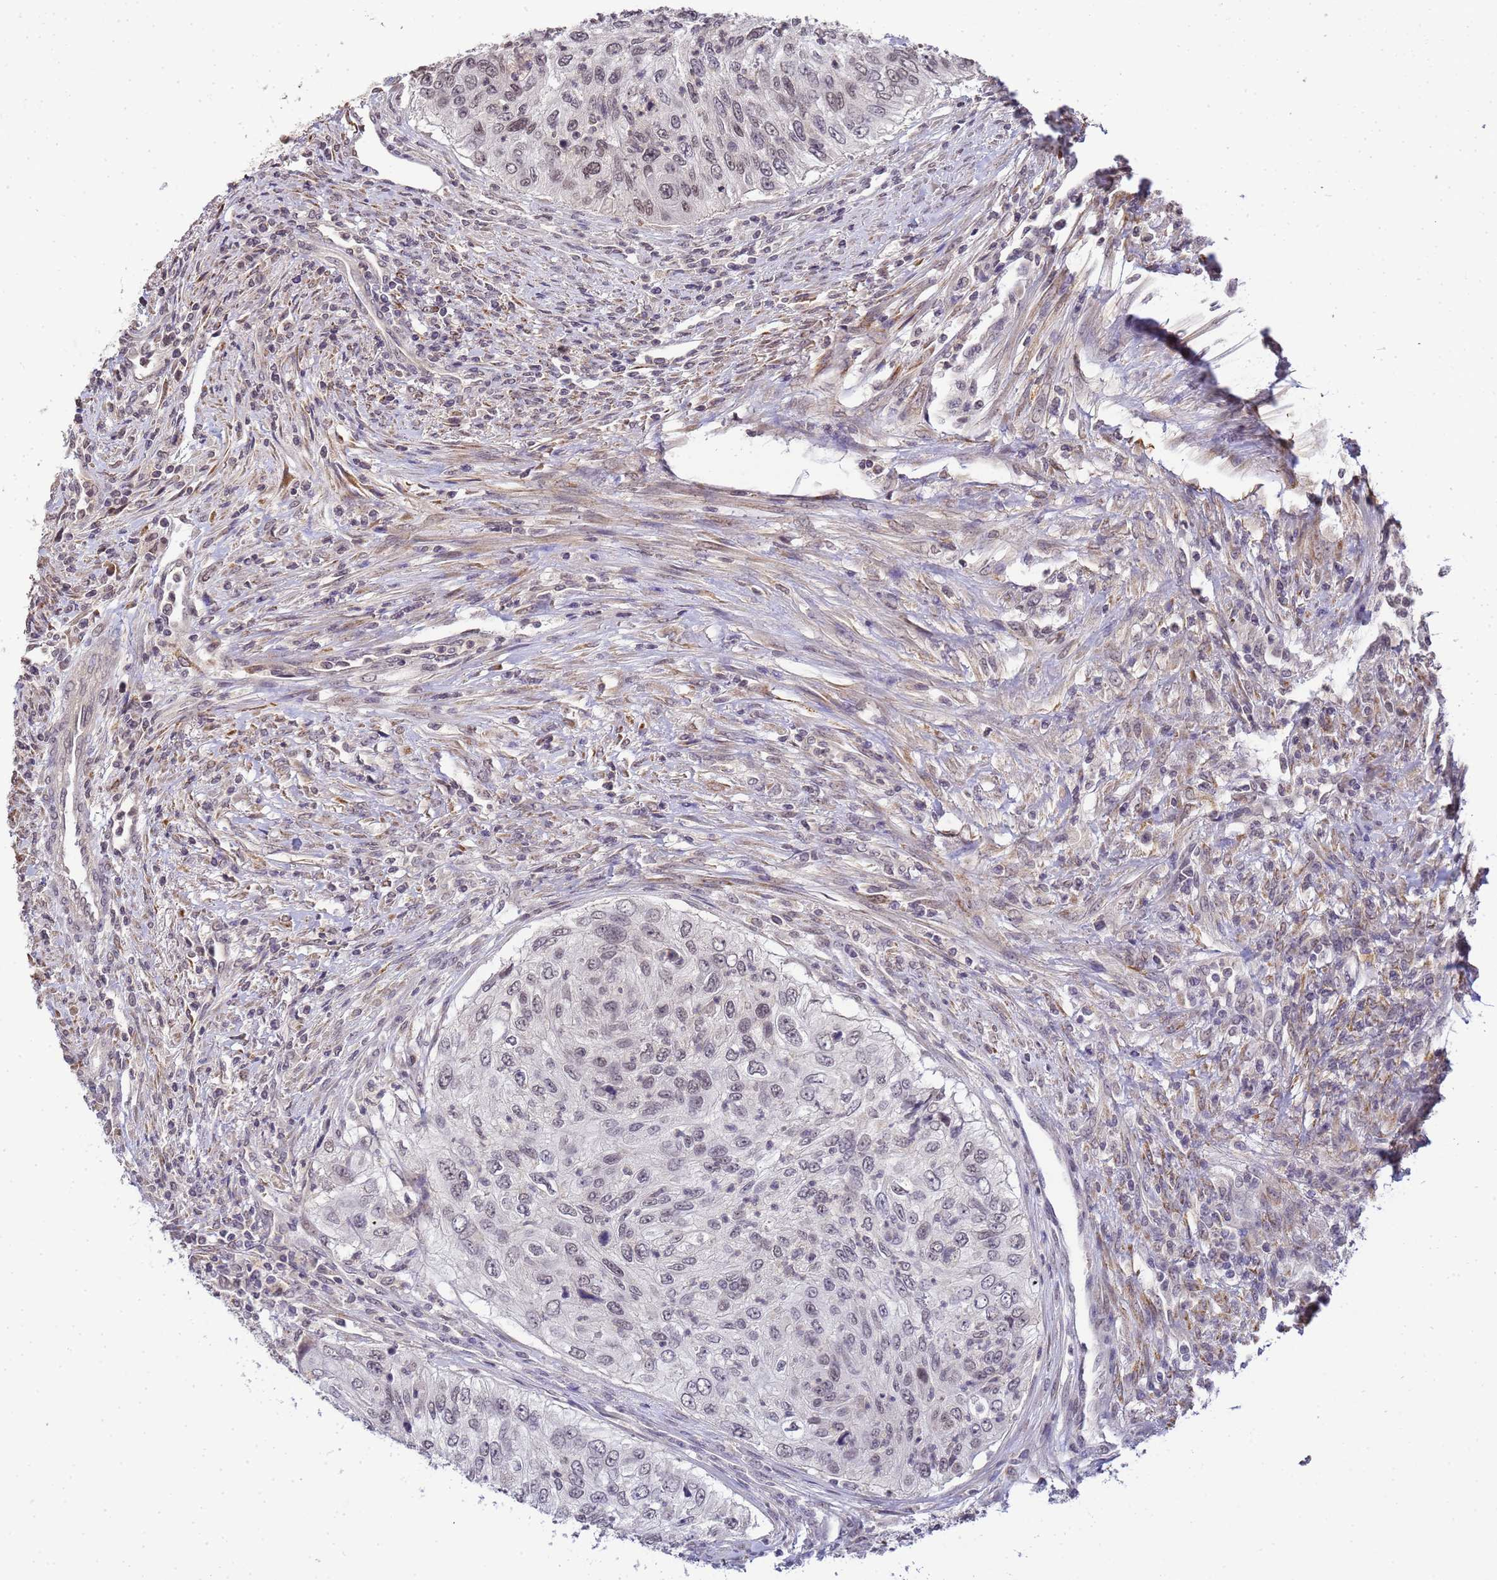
{"staining": {"intensity": "negative", "quantity": "none", "location": "none"}, "tissue": "urothelial cancer", "cell_type": "Tumor cells", "image_type": "cancer", "snomed": [{"axis": "morphology", "description": "Urothelial carcinoma, High grade"}, {"axis": "topography", "description": "Urinary bladder"}], "caption": "DAB immunohistochemical staining of human urothelial cancer shows no significant positivity in tumor cells.", "gene": "MYL7", "patient": {"sex": "female", "age": 60}}